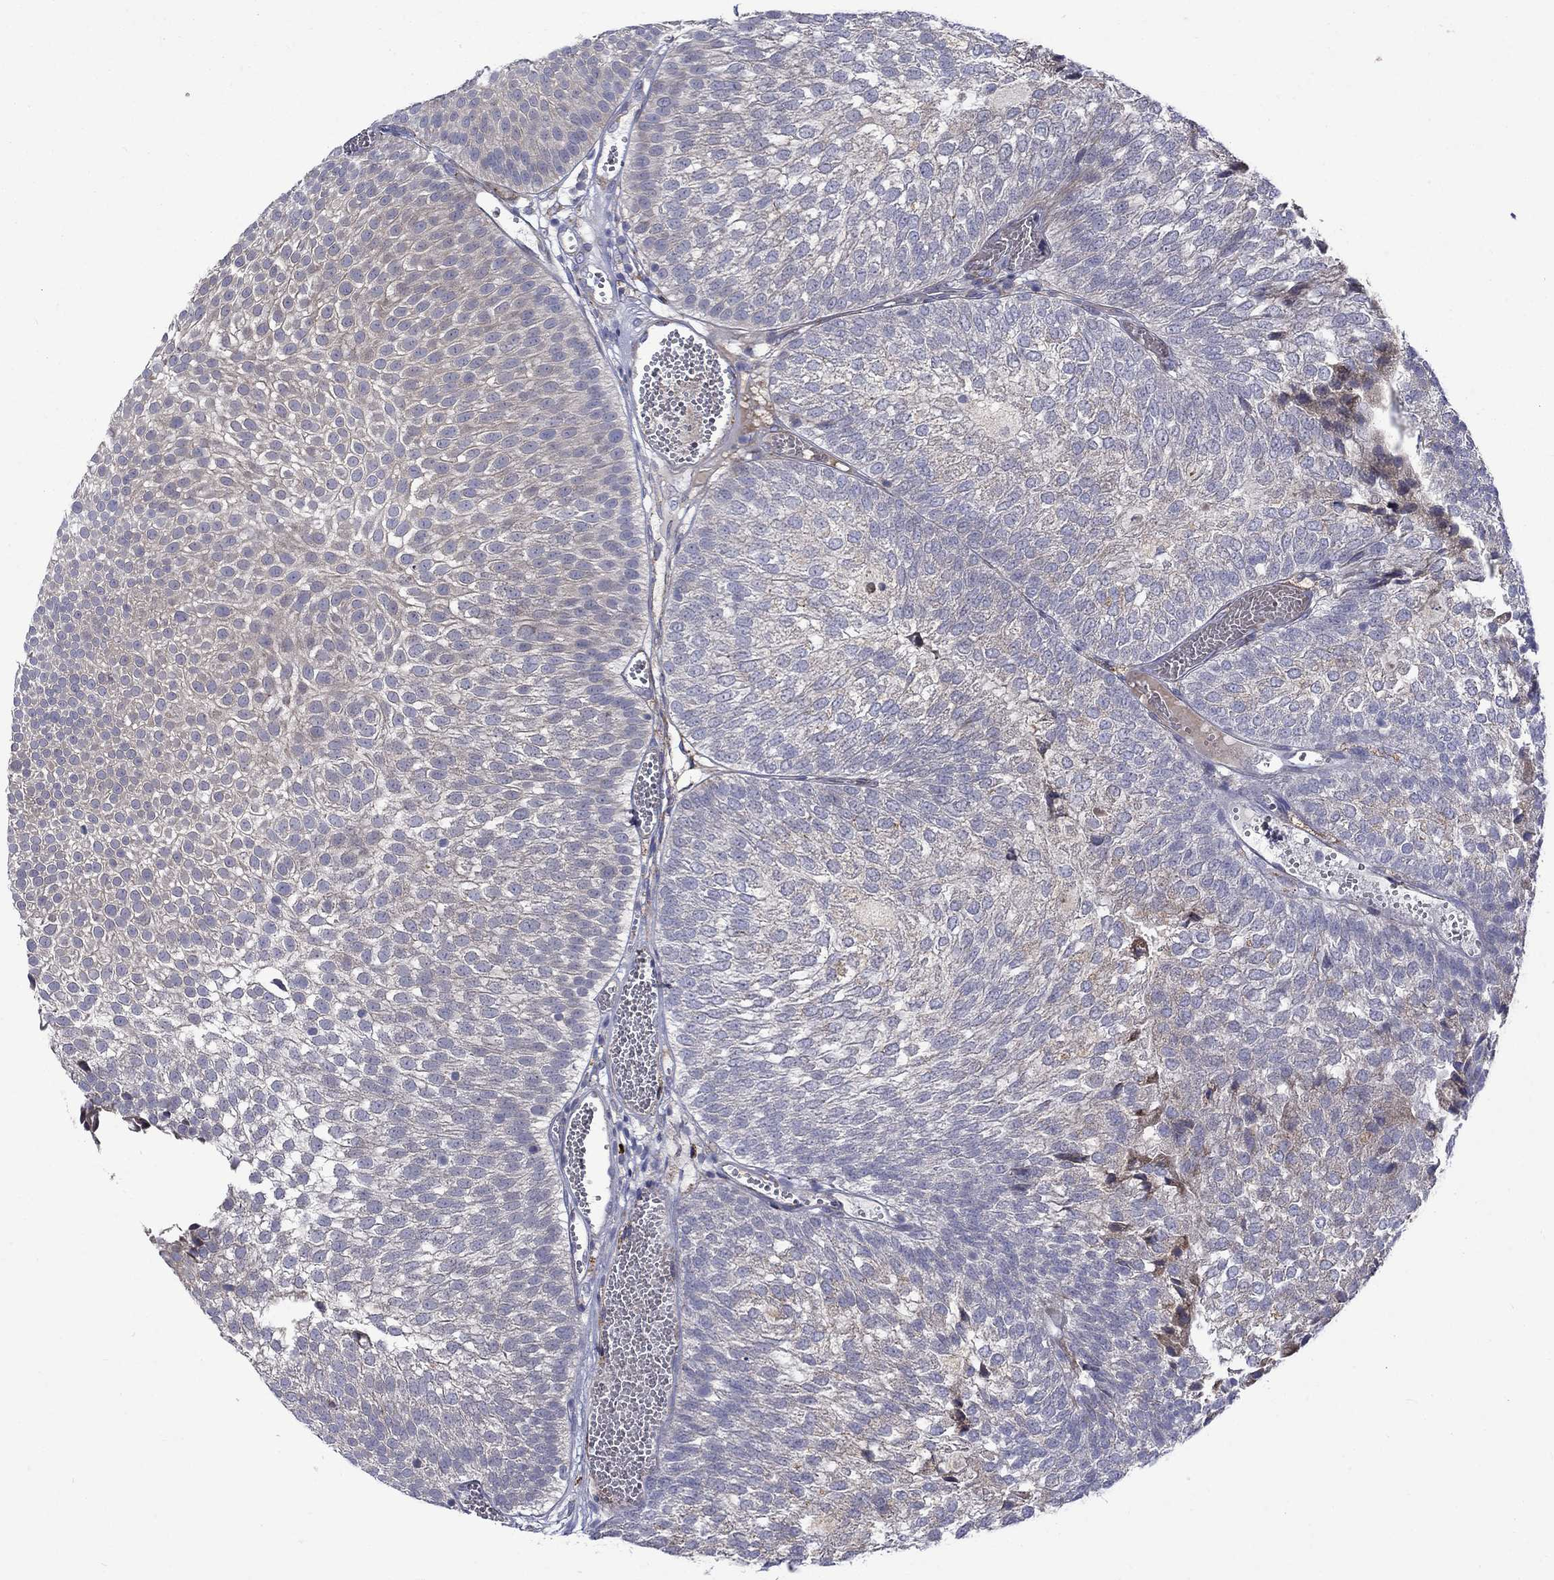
{"staining": {"intensity": "negative", "quantity": "none", "location": "none"}, "tissue": "urothelial cancer", "cell_type": "Tumor cells", "image_type": "cancer", "snomed": [{"axis": "morphology", "description": "Urothelial carcinoma, Low grade"}, {"axis": "topography", "description": "Urinary bladder"}], "caption": "DAB (3,3'-diaminobenzidine) immunohistochemical staining of urothelial carcinoma (low-grade) shows no significant staining in tumor cells. (DAB (3,3'-diaminobenzidine) IHC, high magnification).", "gene": "ASNS", "patient": {"sex": "male", "age": 52}}